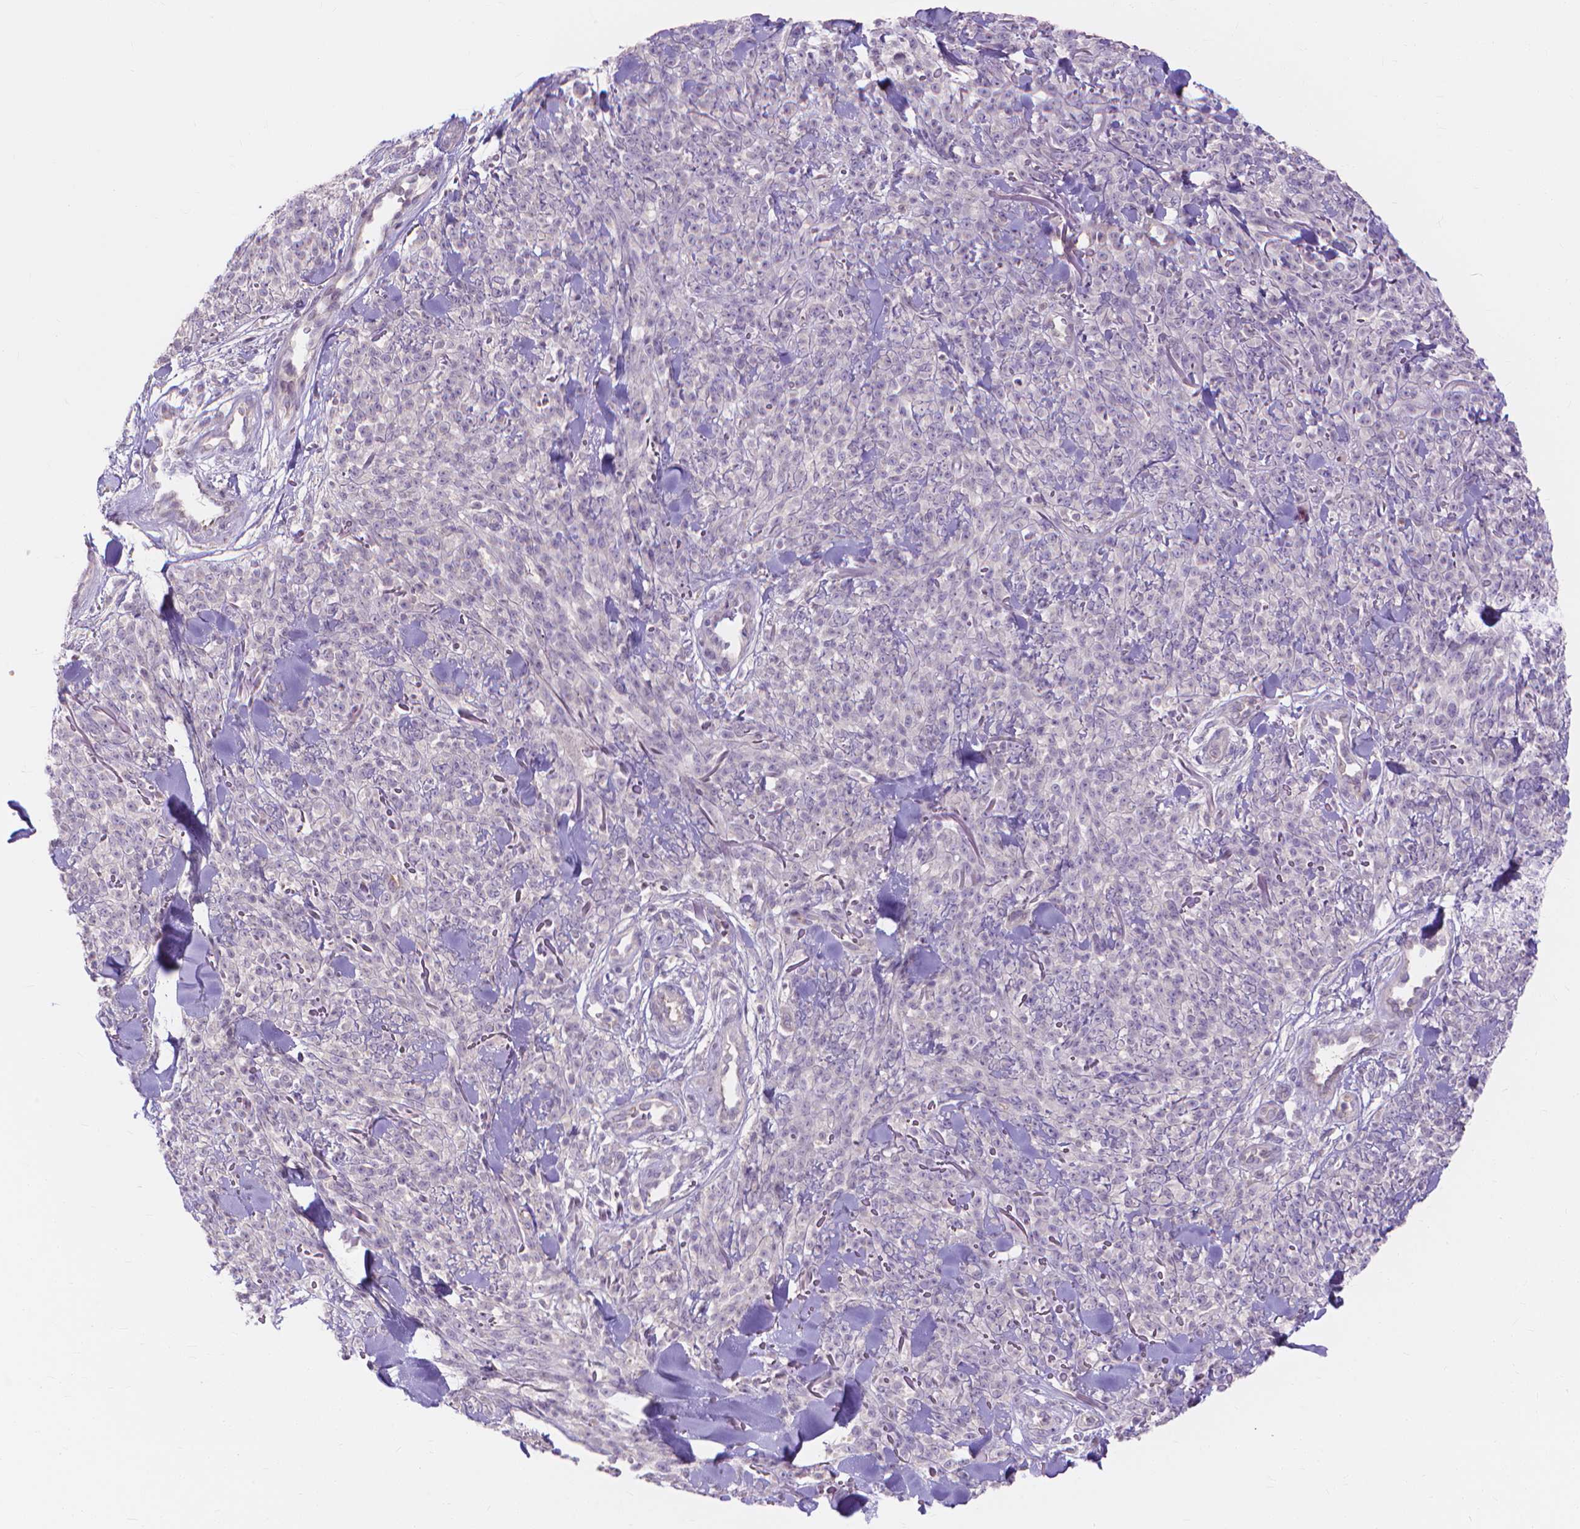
{"staining": {"intensity": "negative", "quantity": "none", "location": "none"}, "tissue": "melanoma", "cell_type": "Tumor cells", "image_type": "cancer", "snomed": [{"axis": "morphology", "description": "Malignant melanoma, NOS"}, {"axis": "topography", "description": "Skin"}, {"axis": "topography", "description": "Skin of trunk"}], "caption": "High magnification brightfield microscopy of melanoma stained with DAB (3,3'-diaminobenzidine) (brown) and counterstained with hematoxylin (blue): tumor cells show no significant expression.", "gene": "PRDM13", "patient": {"sex": "male", "age": 74}}